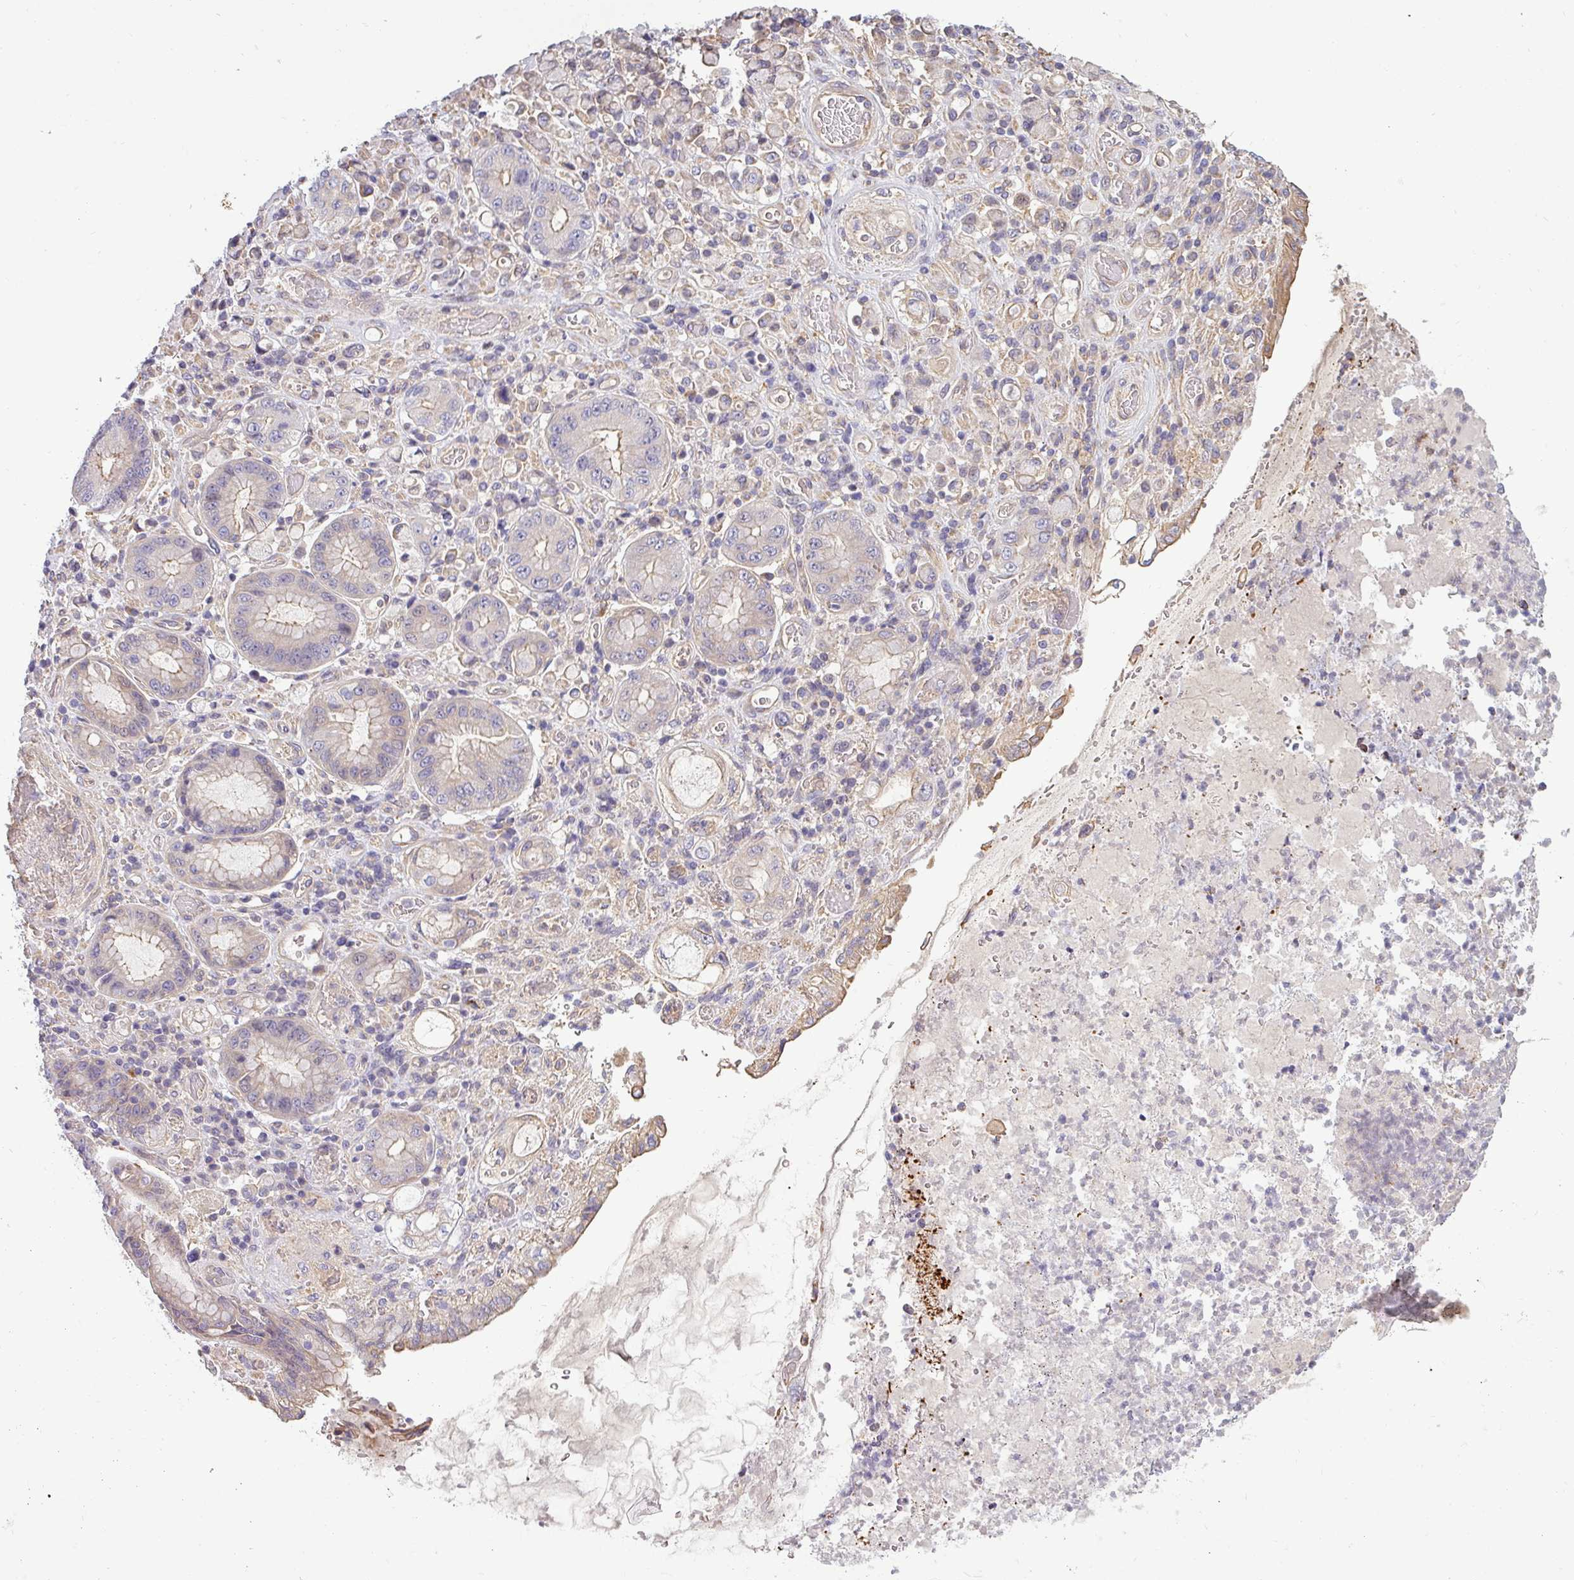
{"staining": {"intensity": "negative", "quantity": "none", "location": "none"}, "tissue": "stomach cancer", "cell_type": "Tumor cells", "image_type": "cancer", "snomed": [{"axis": "morphology", "description": "Normal tissue, NOS"}, {"axis": "morphology", "description": "Adenocarcinoma, NOS"}, {"axis": "topography", "description": "Stomach"}], "caption": "A high-resolution micrograph shows immunohistochemistry staining of stomach cancer (adenocarcinoma), which shows no significant positivity in tumor cells. (Stains: DAB immunohistochemistry with hematoxylin counter stain, Microscopy: brightfield microscopy at high magnification).", "gene": "ZNF835", "patient": {"sex": "female", "age": 79}}